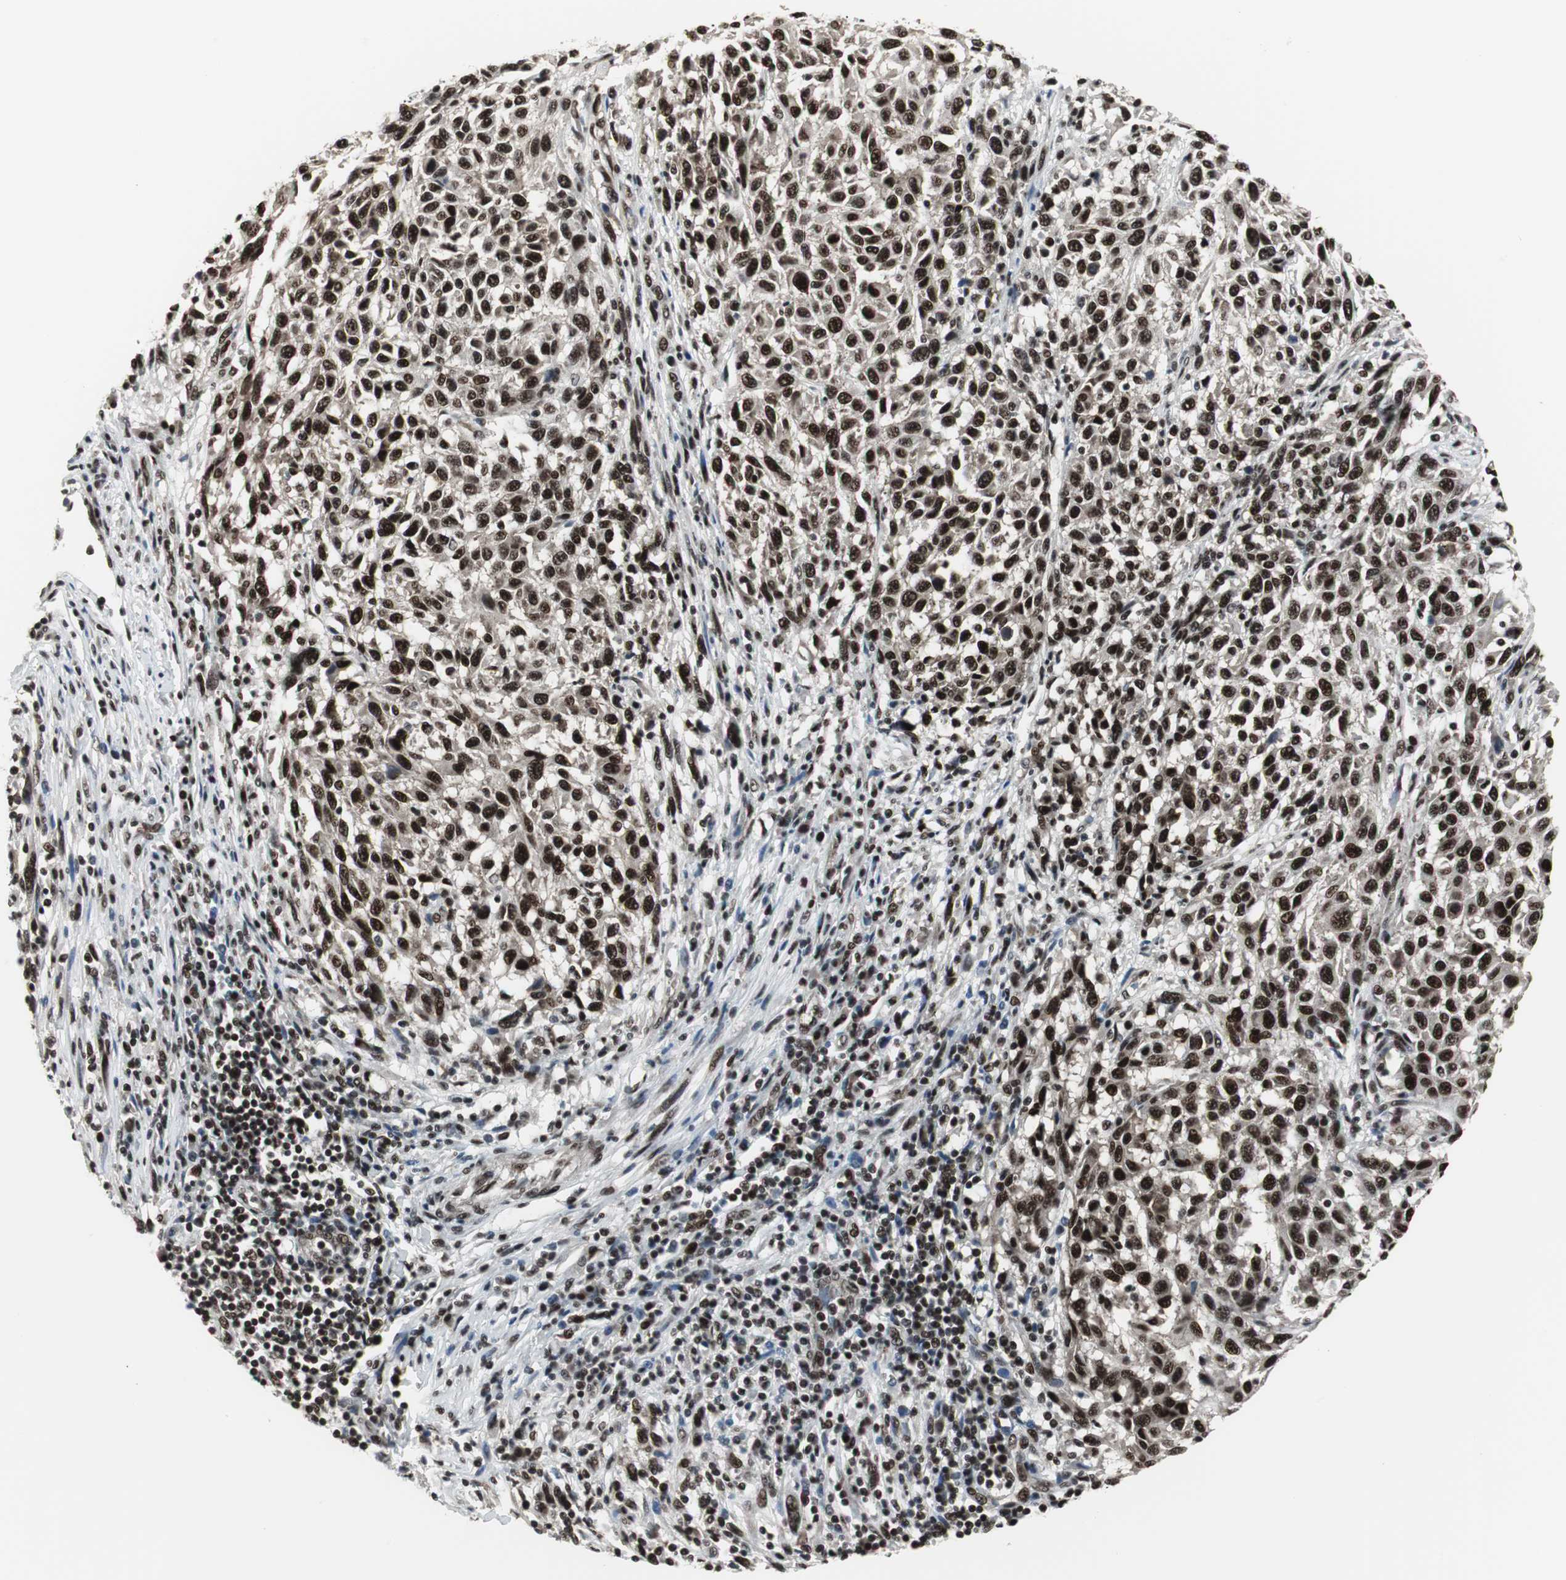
{"staining": {"intensity": "strong", "quantity": ">75%", "location": "nuclear"}, "tissue": "melanoma", "cell_type": "Tumor cells", "image_type": "cancer", "snomed": [{"axis": "morphology", "description": "Malignant melanoma, Metastatic site"}, {"axis": "topography", "description": "Lymph node"}], "caption": "This is a photomicrograph of immunohistochemistry (IHC) staining of malignant melanoma (metastatic site), which shows strong staining in the nuclear of tumor cells.", "gene": "CDK9", "patient": {"sex": "male", "age": 61}}